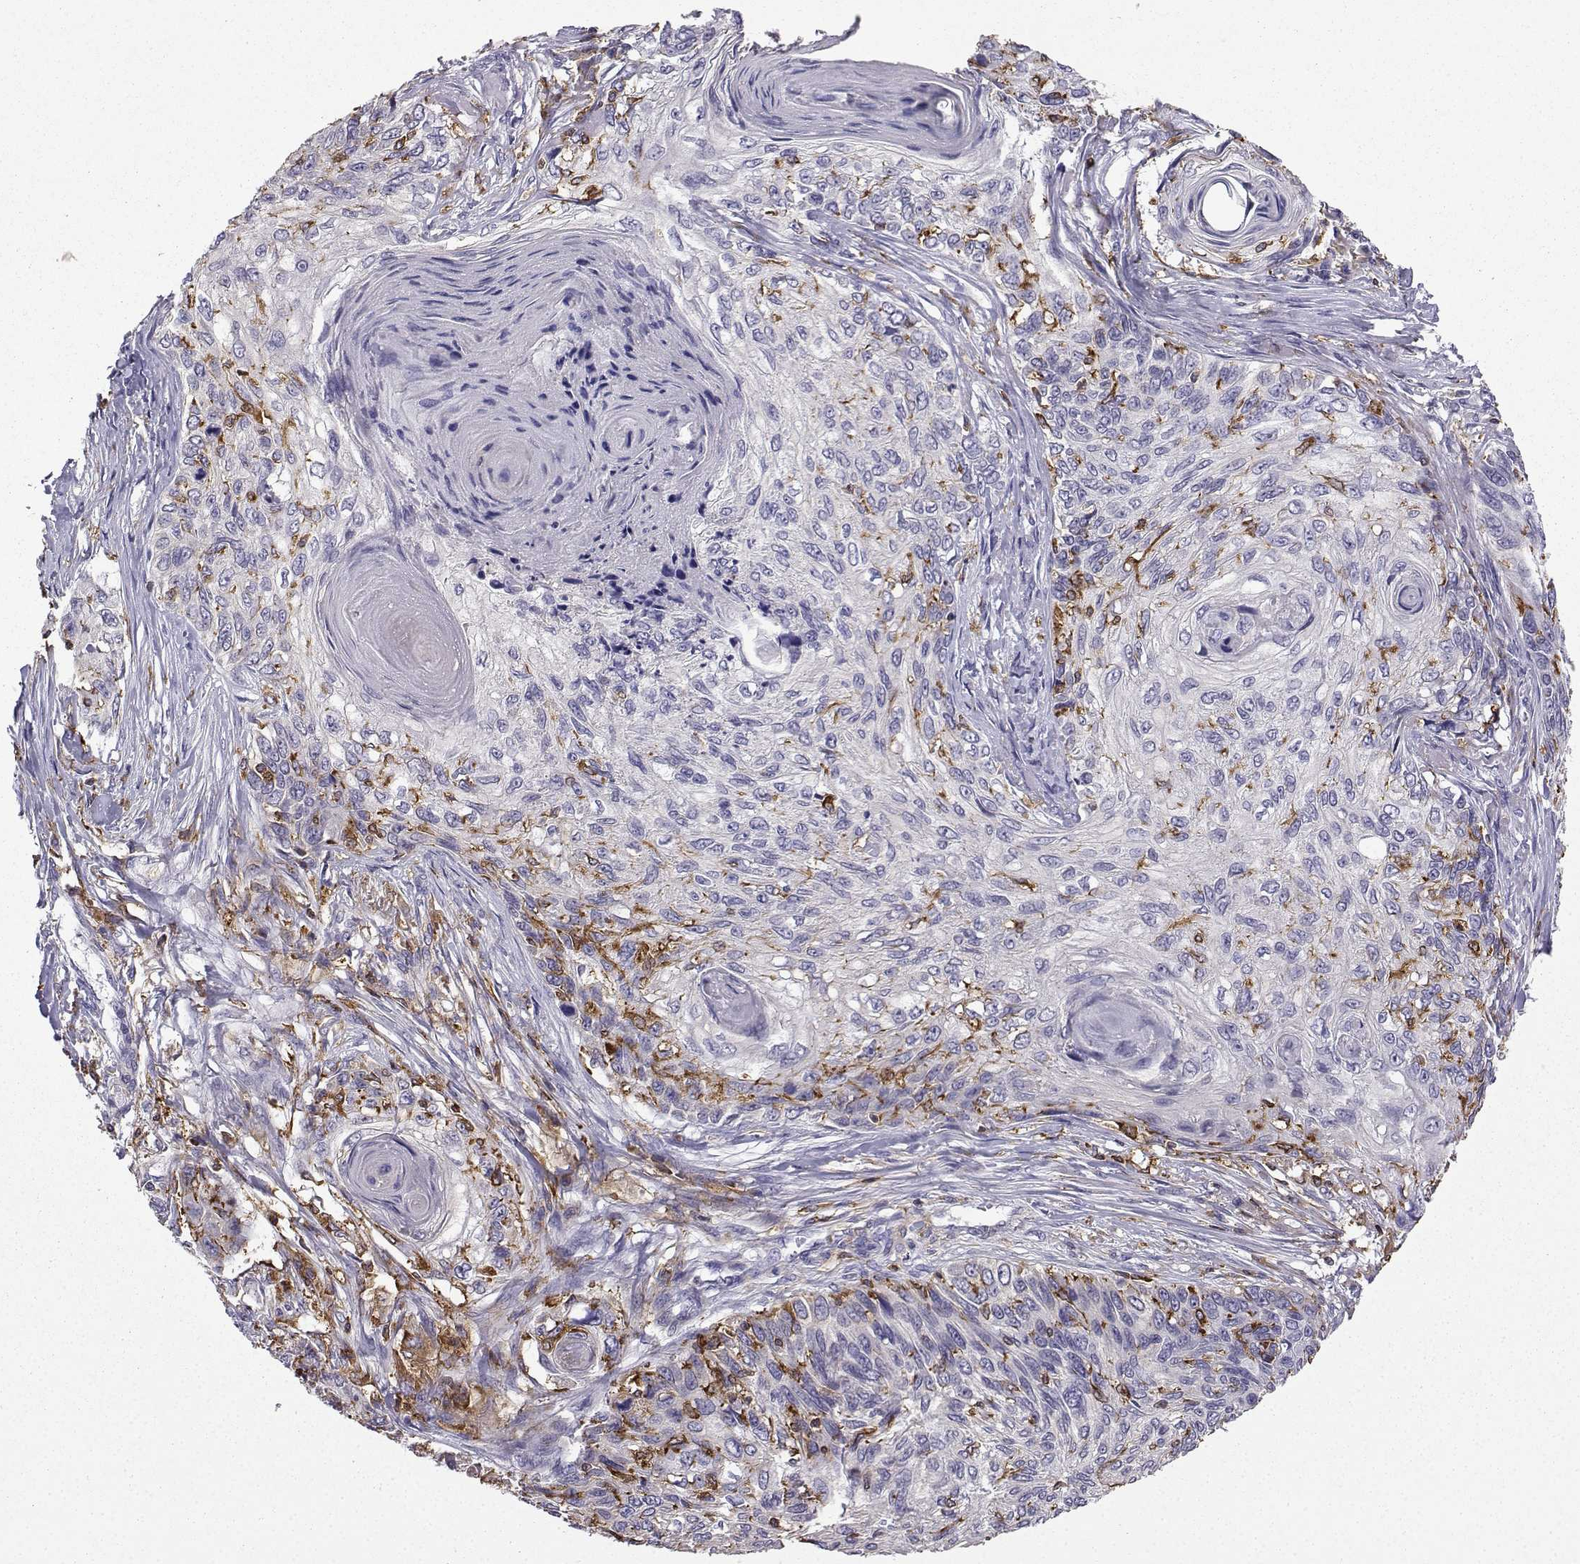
{"staining": {"intensity": "negative", "quantity": "none", "location": "none"}, "tissue": "skin cancer", "cell_type": "Tumor cells", "image_type": "cancer", "snomed": [{"axis": "morphology", "description": "Squamous cell carcinoma, NOS"}, {"axis": "topography", "description": "Skin"}], "caption": "High power microscopy histopathology image of an IHC micrograph of skin cancer, revealing no significant positivity in tumor cells.", "gene": "DOCK10", "patient": {"sex": "male", "age": 92}}